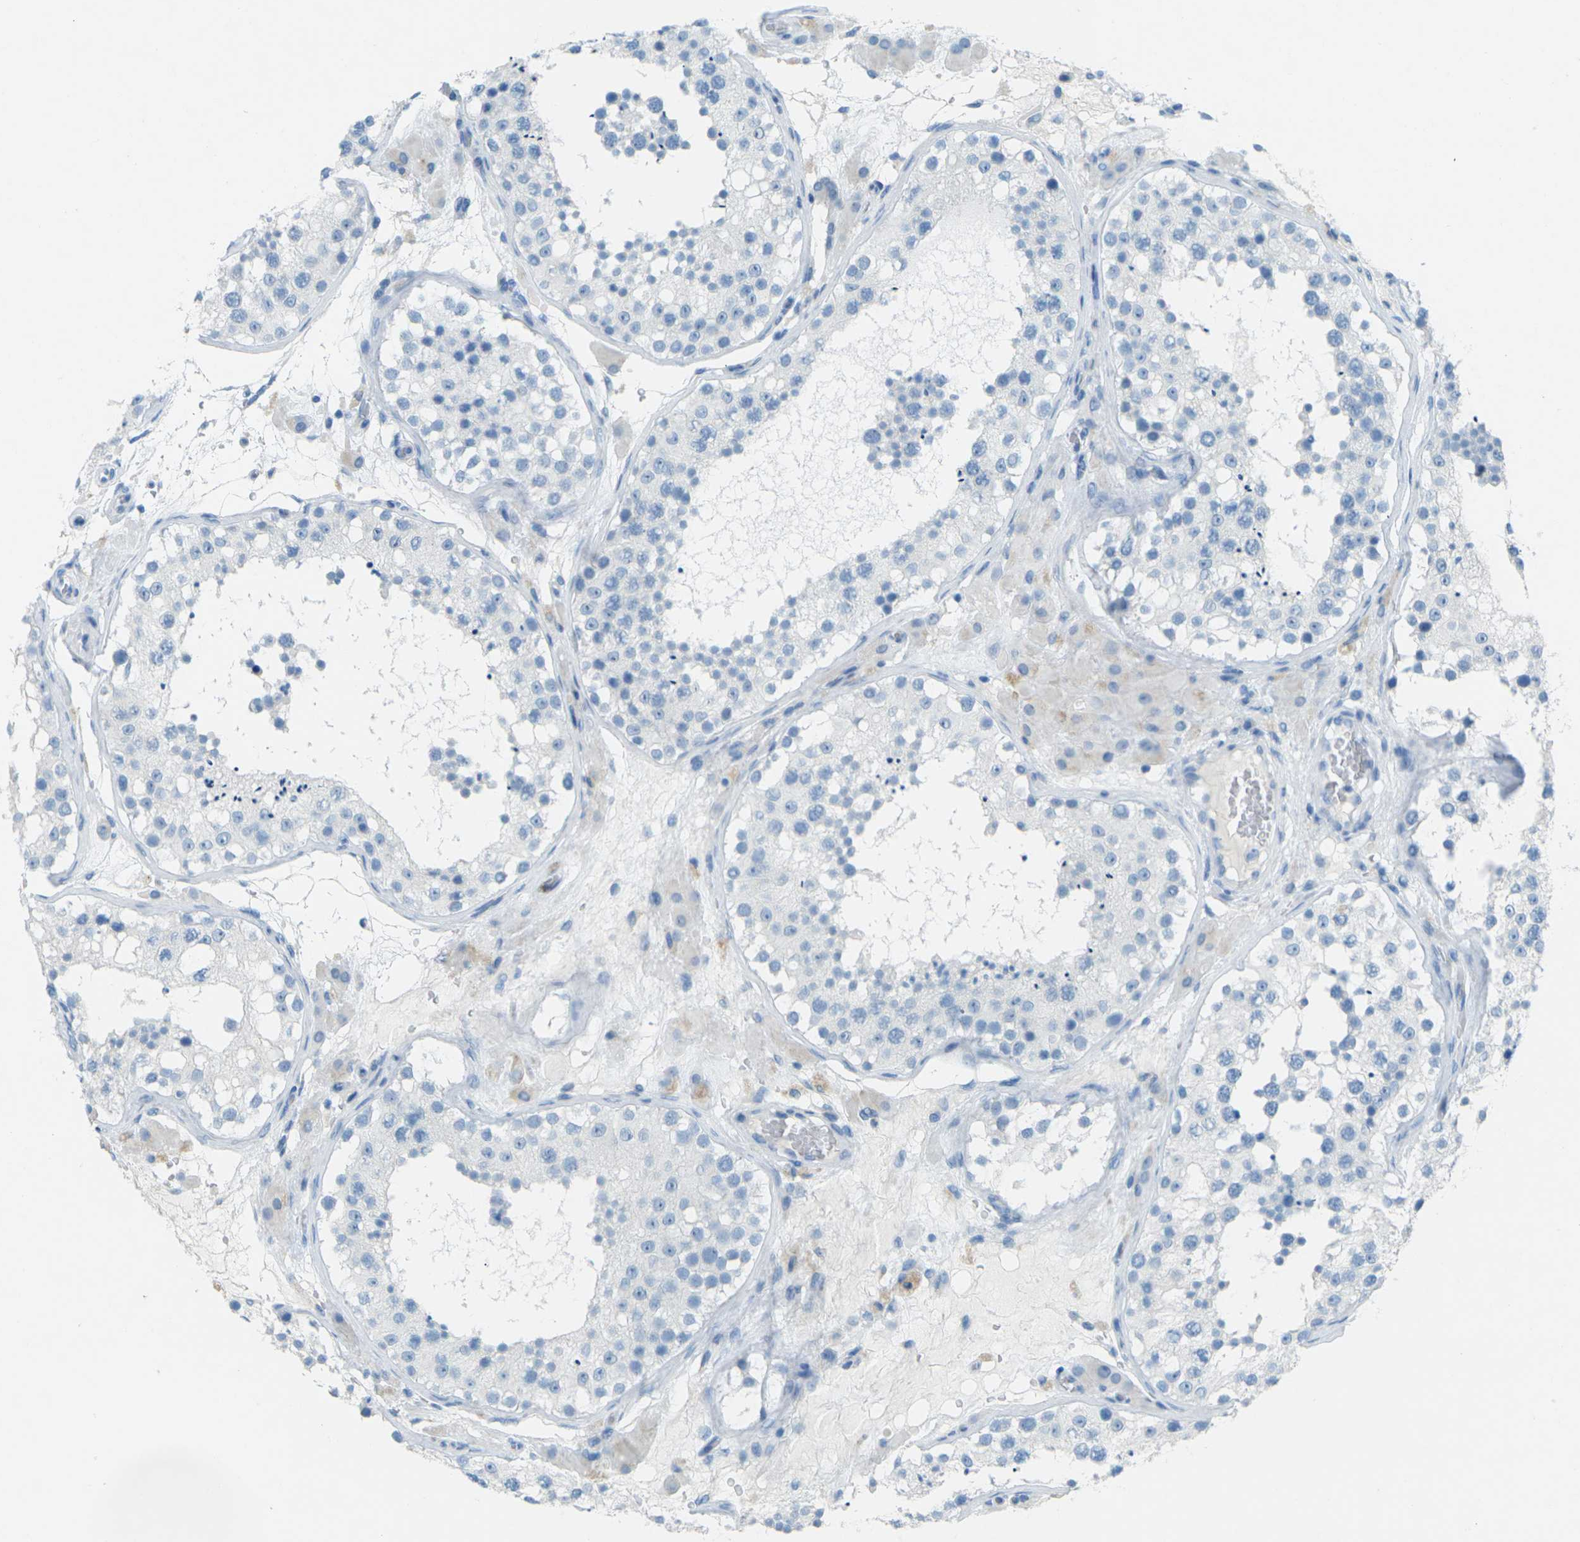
{"staining": {"intensity": "negative", "quantity": "none", "location": "none"}, "tissue": "testis", "cell_type": "Cells in seminiferous ducts", "image_type": "normal", "snomed": [{"axis": "morphology", "description": "Normal tissue, NOS"}, {"axis": "topography", "description": "Testis"}], "caption": "A high-resolution photomicrograph shows IHC staining of benign testis, which demonstrates no significant staining in cells in seminiferous ducts.", "gene": "CDH16", "patient": {"sex": "male", "age": 26}}